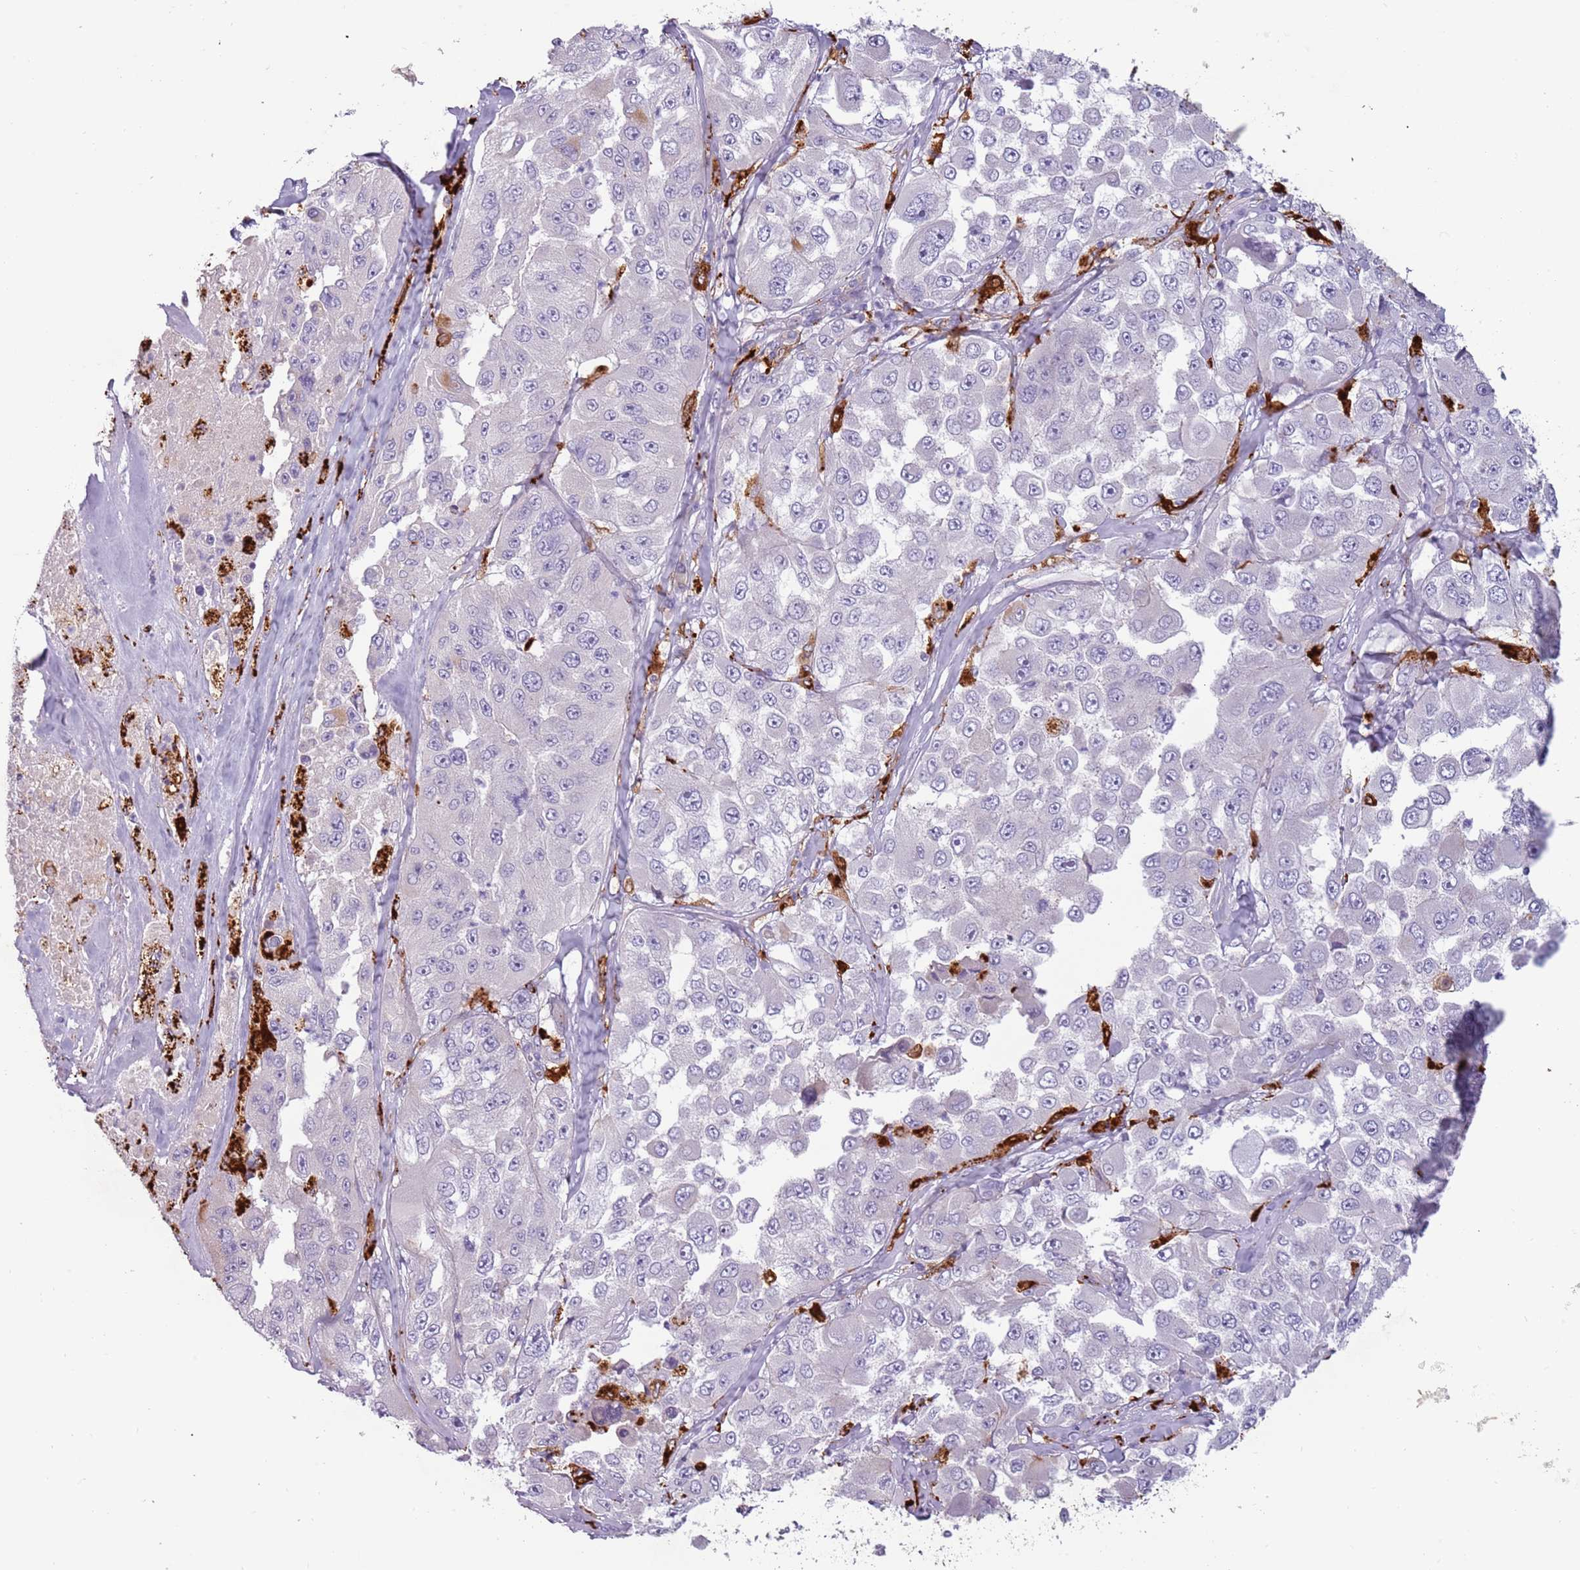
{"staining": {"intensity": "negative", "quantity": "none", "location": "none"}, "tissue": "melanoma", "cell_type": "Tumor cells", "image_type": "cancer", "snomed": [{"axis": "morphology", "description": "Malignant melanoma, Metastatic site"}, {"axis": "topography", "description": "Lymph node"}], "caption": "DAB (3,3'-diaminobenzidine) immunohistochemical staining of malignant melanoma (metastatic site) shows no significant expression in tumor cells.", "gene": "NWD2", "patient": {"sex": "male", "age": 62}}